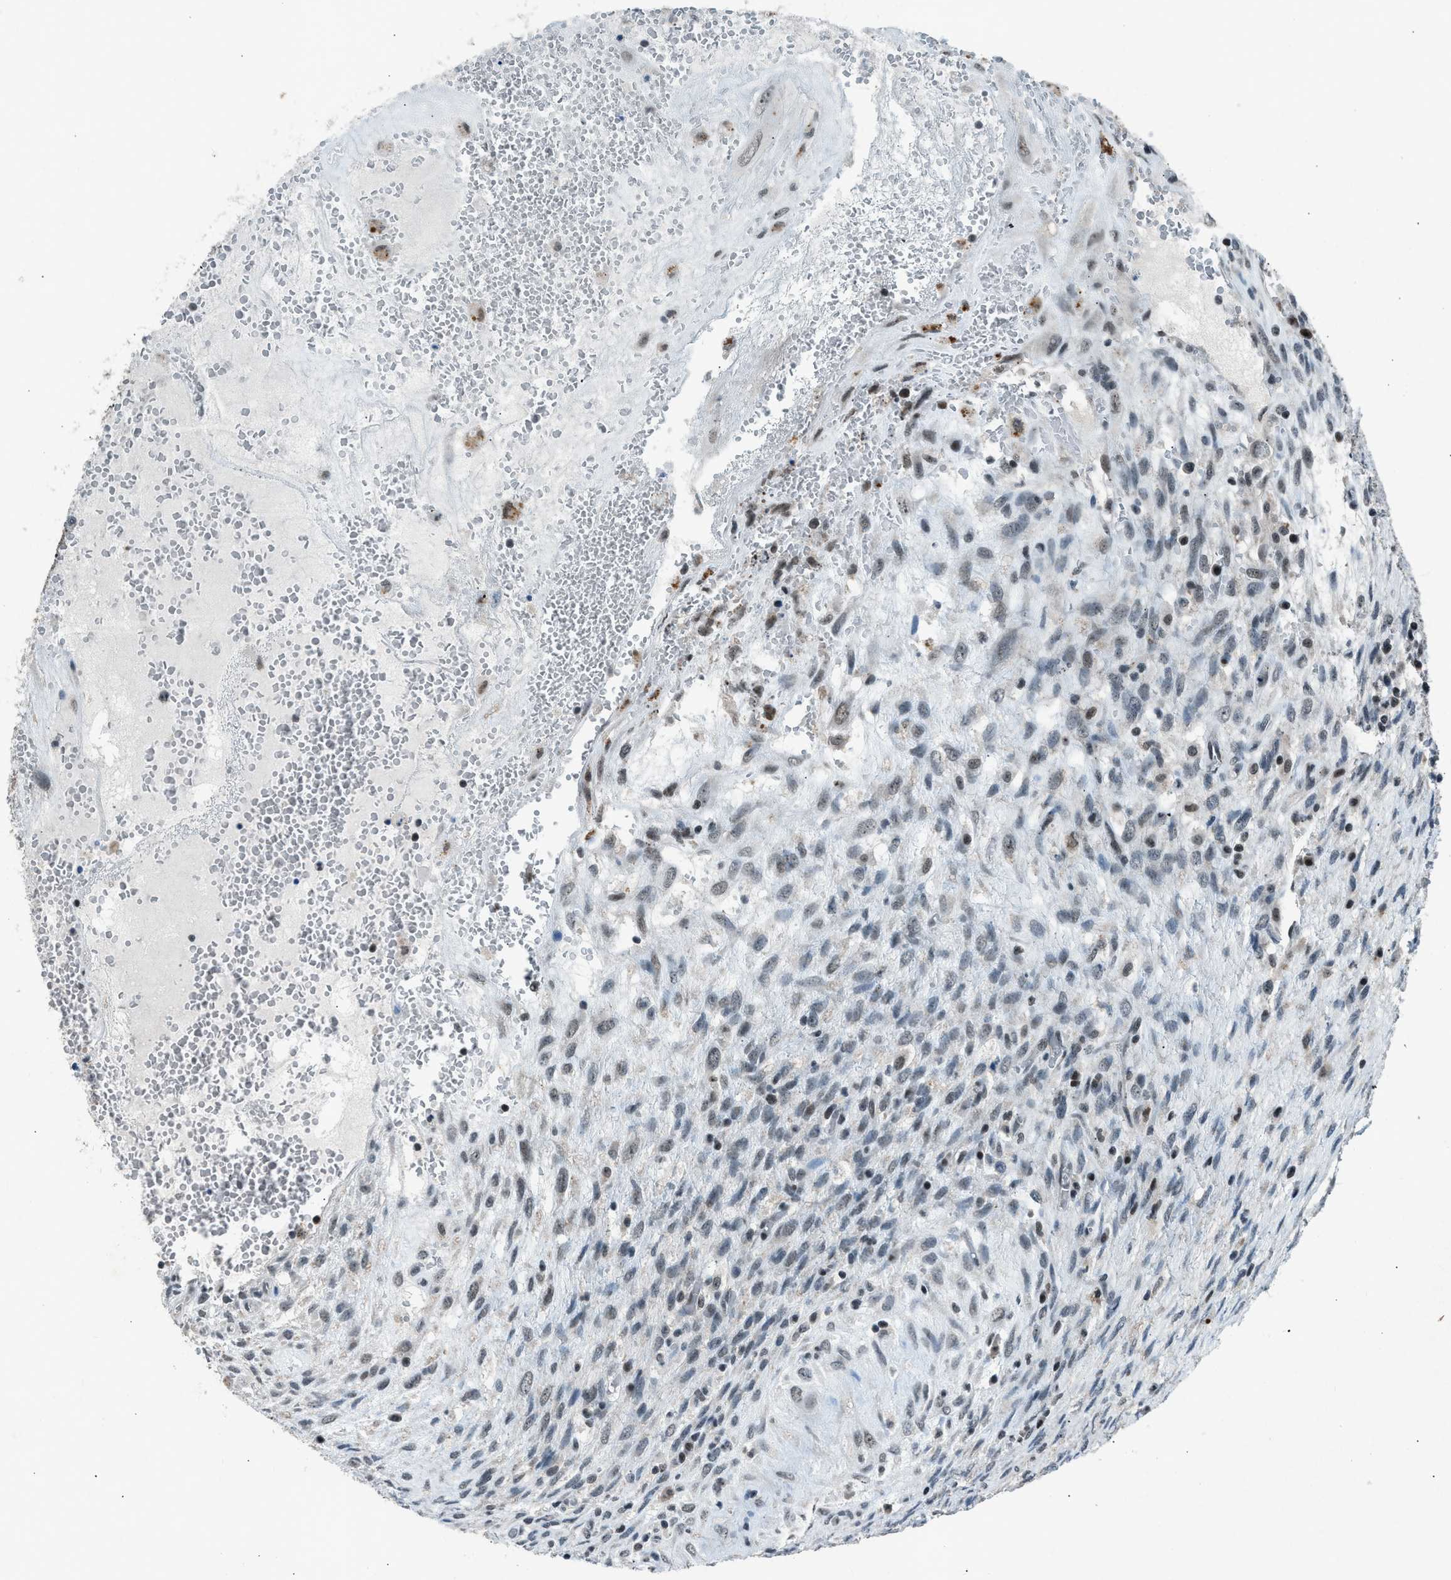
{"staining": {"intensity": "strong", "quantity": "25%-75%", "location": "nuclear"}, "tissue": "testis cancer", "cell_type": "Tumor cells", "image_type": "cancer", "snomed": [{"axis": "morphology", "description": "Carcinoma, Embryonal, NOS"}, {"axis": "topography", "description": "Testis"}], "caption": "The histopathology image exhibits staining of testis cancer (embryonal carcinoma), revealing strong nuclear protein expression (brown color) within tumor cells.", "gene": "ADCY1", "patient": {"sex": "male", "age": 28}}